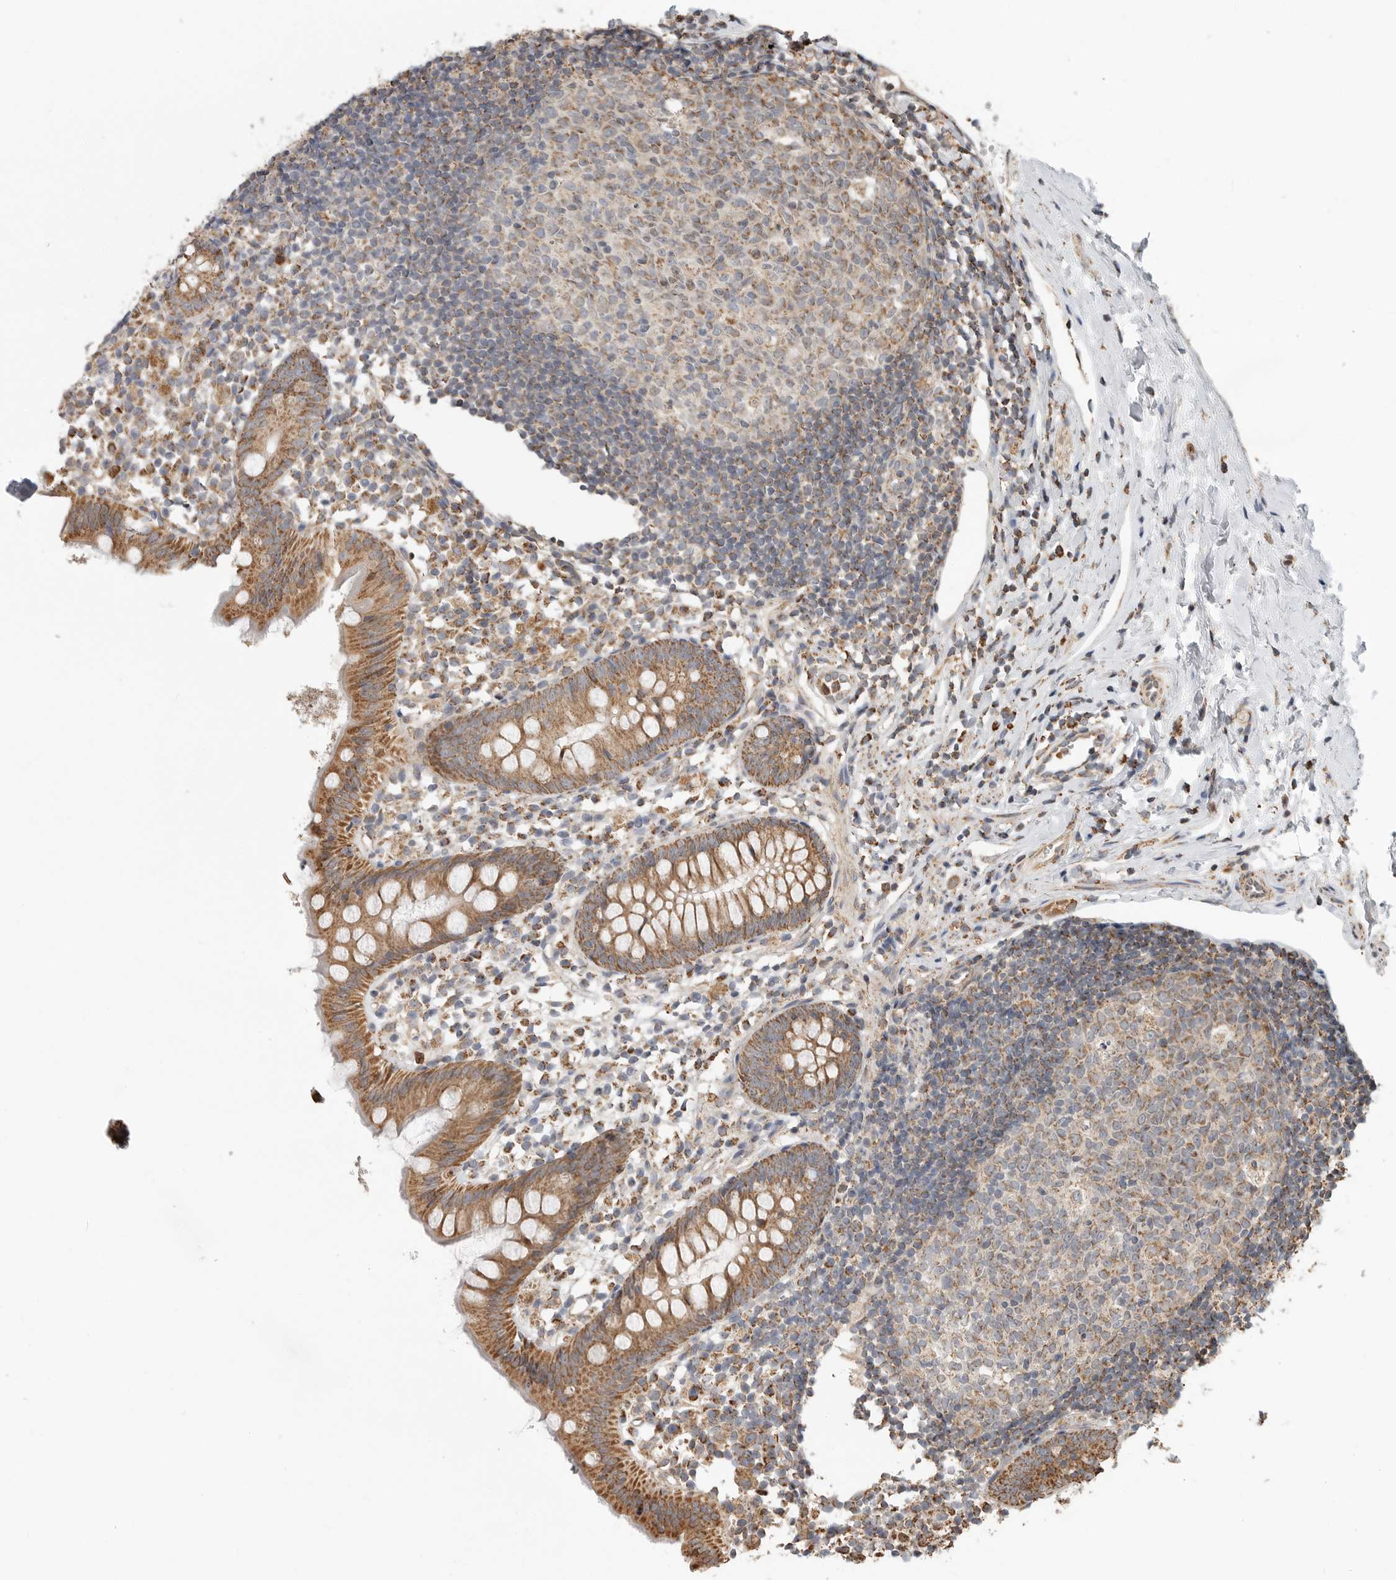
{"staining": {"intensity": "moderate", "quantity": ">75%", "location": "cytoplasmic/membranous"}, "tissue": "appendix", "cell_type": "Glandular cells", "image_type": "normal", "snomed": [{"axis": "morphology", "description": "Normal tissue, NOS"}, {"axis": "topography", "description": "Appendix"}], "caption": "A medium amount of moderate cytoplasmic/membranous expression is appreciated in about >75% of glandular cells in unremarkable appendix. The staining is performed using DAB brown chromogen to label protein expression. The nuclei are counter-stained blue using hematoxylin.", "gene": "GCNT2", "patient": {"sex": "female", "age": 20}}